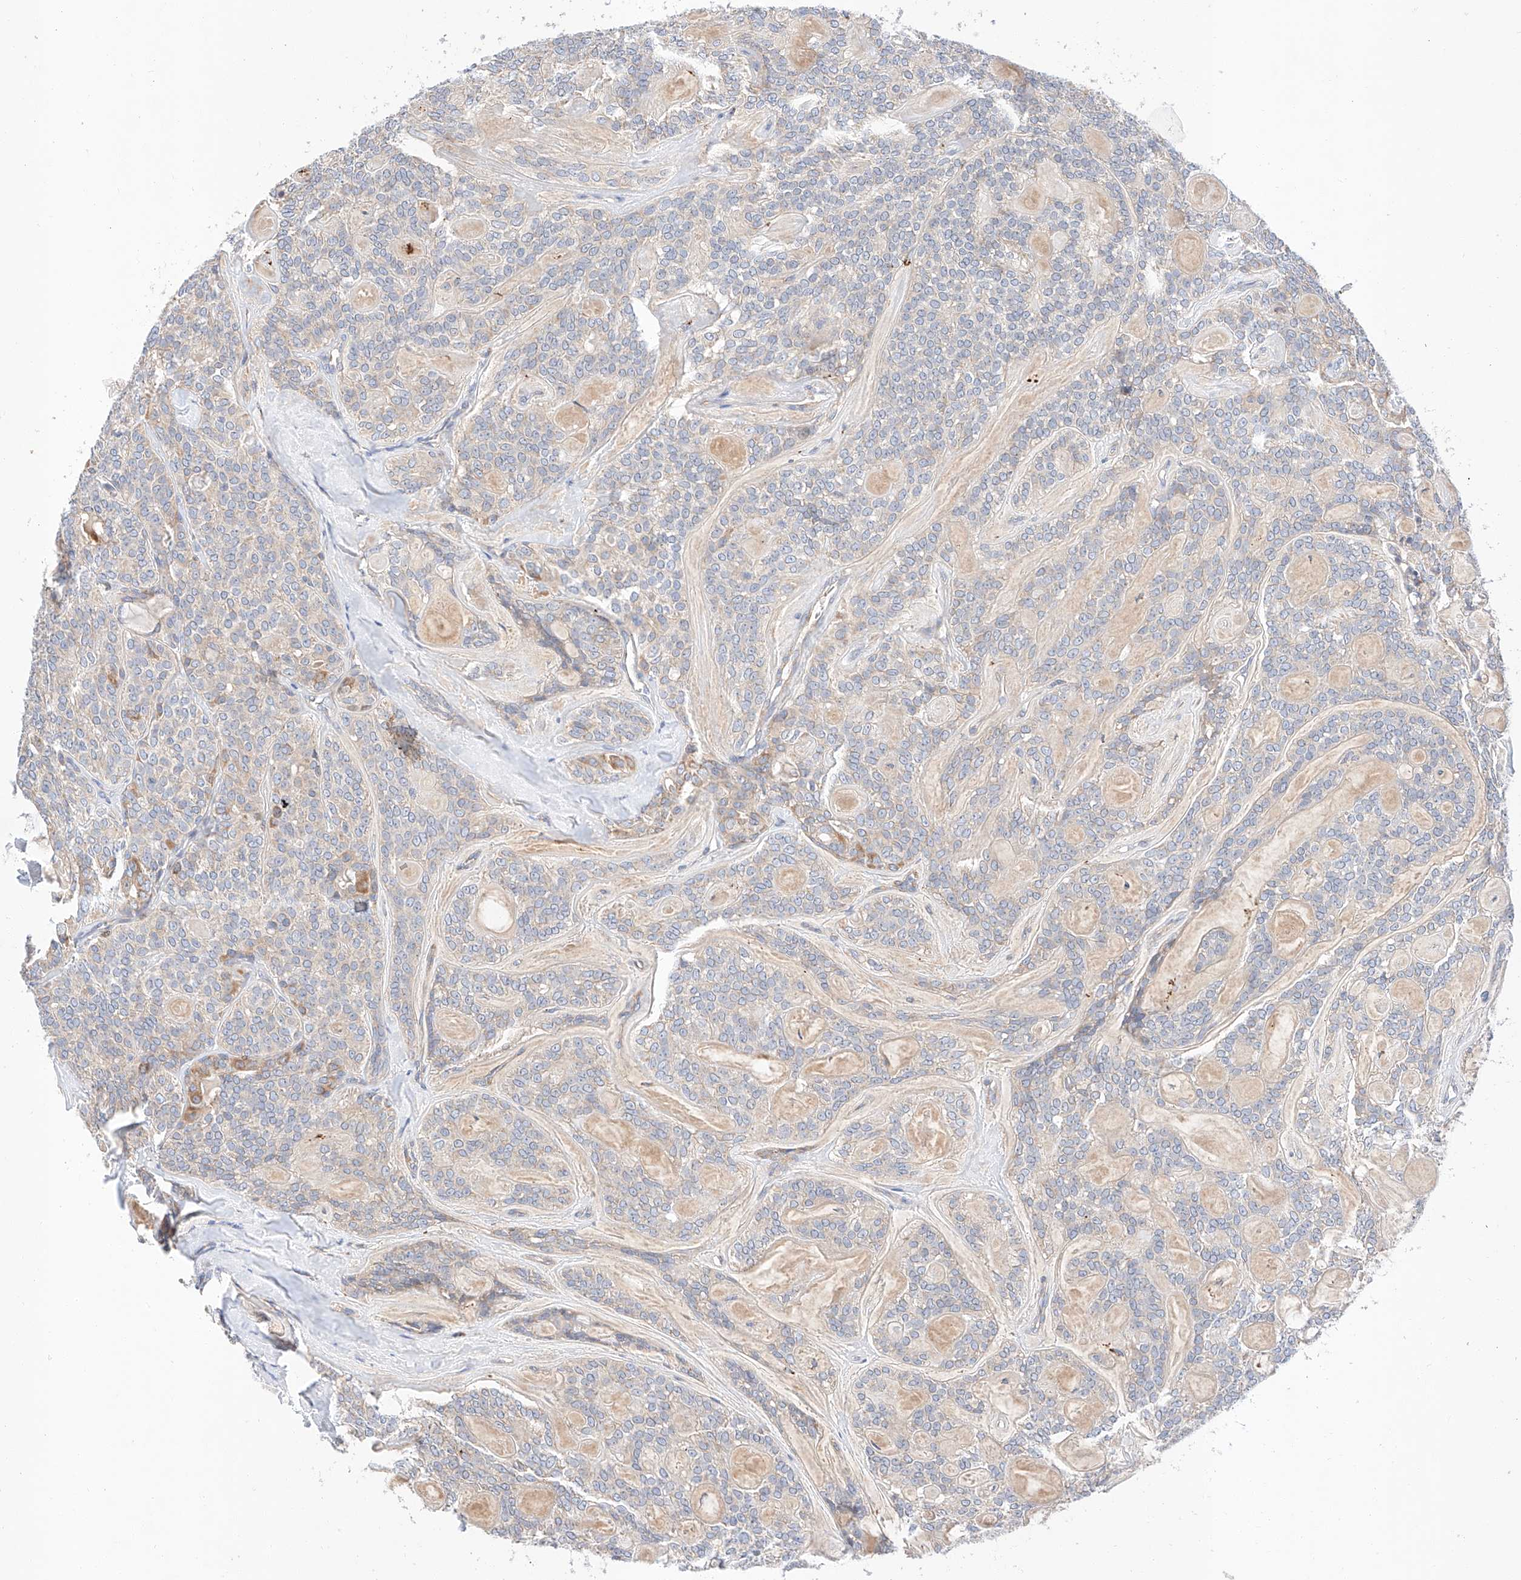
{"staining": {"intensity": "negative", "quantity": "none", "location": "none"}, "tissue": "head and neck cancer", "cell_type": "Tumor cells", "image_type": "cancer", "snomed": [{"axis": "morphology", "description": "Adenocarcinoma, NOS"}, {"axis": "topography", "description": "Head-Neck"}], "caption": "Tumor cells are negative for brown protein staining in adenocarcinoma (head and neck).", "gene": "C6orf118", "patient": {"sex": "male", "age": 66}}